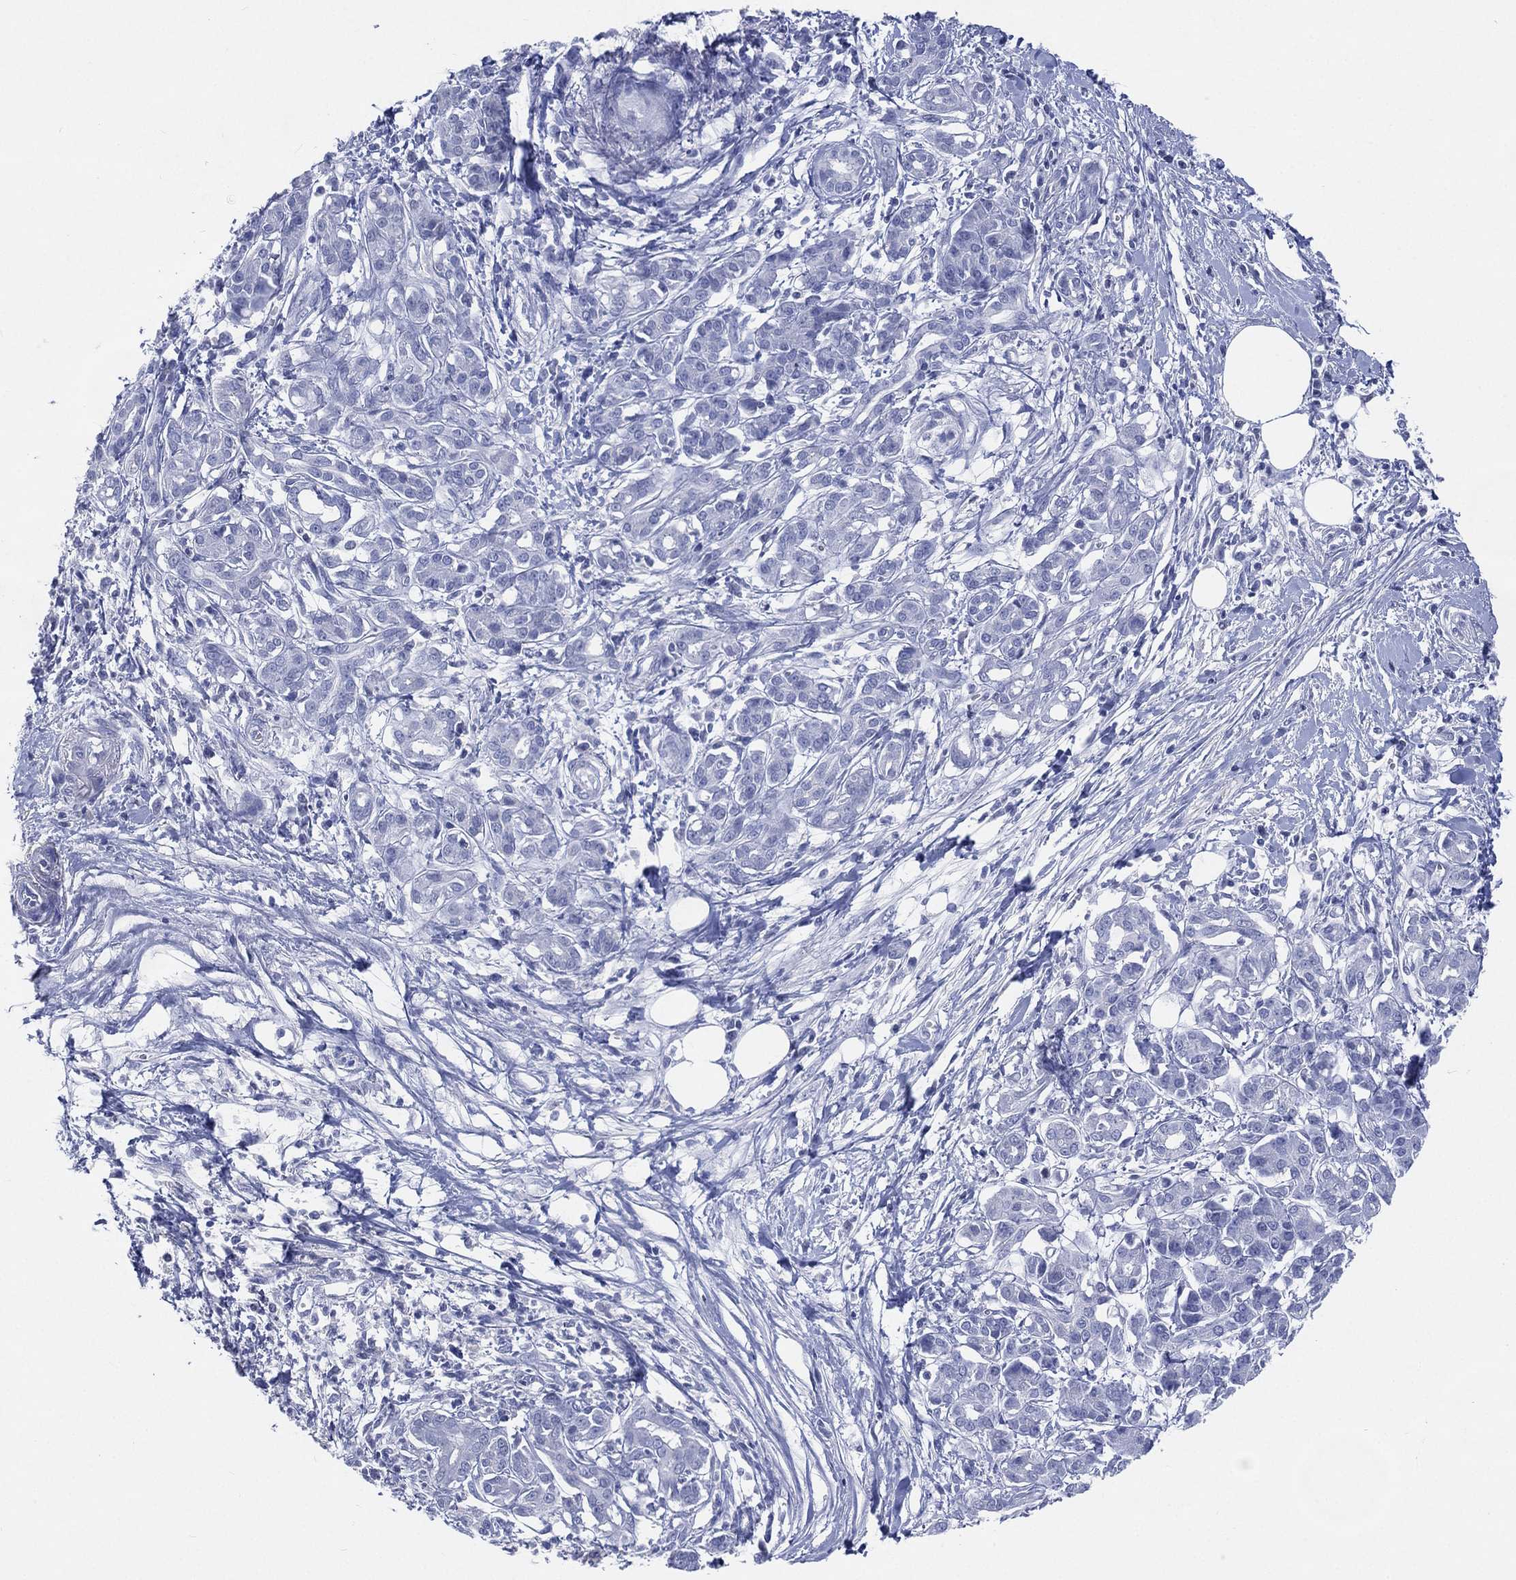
{"staining": {"intensity": "negative", "quantity": "none", "location": "none"}, "tissue": "pancreatic cancer", "cell_type": "Tumor cells", "image_type": "cancer", "snomed": [{"axis": "morphology", "description": "Adenocarcinoma, NOS"}, {"axis": "topography", "description": "Pancreas"}], "caption": "Human pancreatic cancer stained for a protein using immunohistochemistry reveals no expression in tumor cells.", "gene": "TMEM247", "patient": {"sex": "male", "age": 72}}